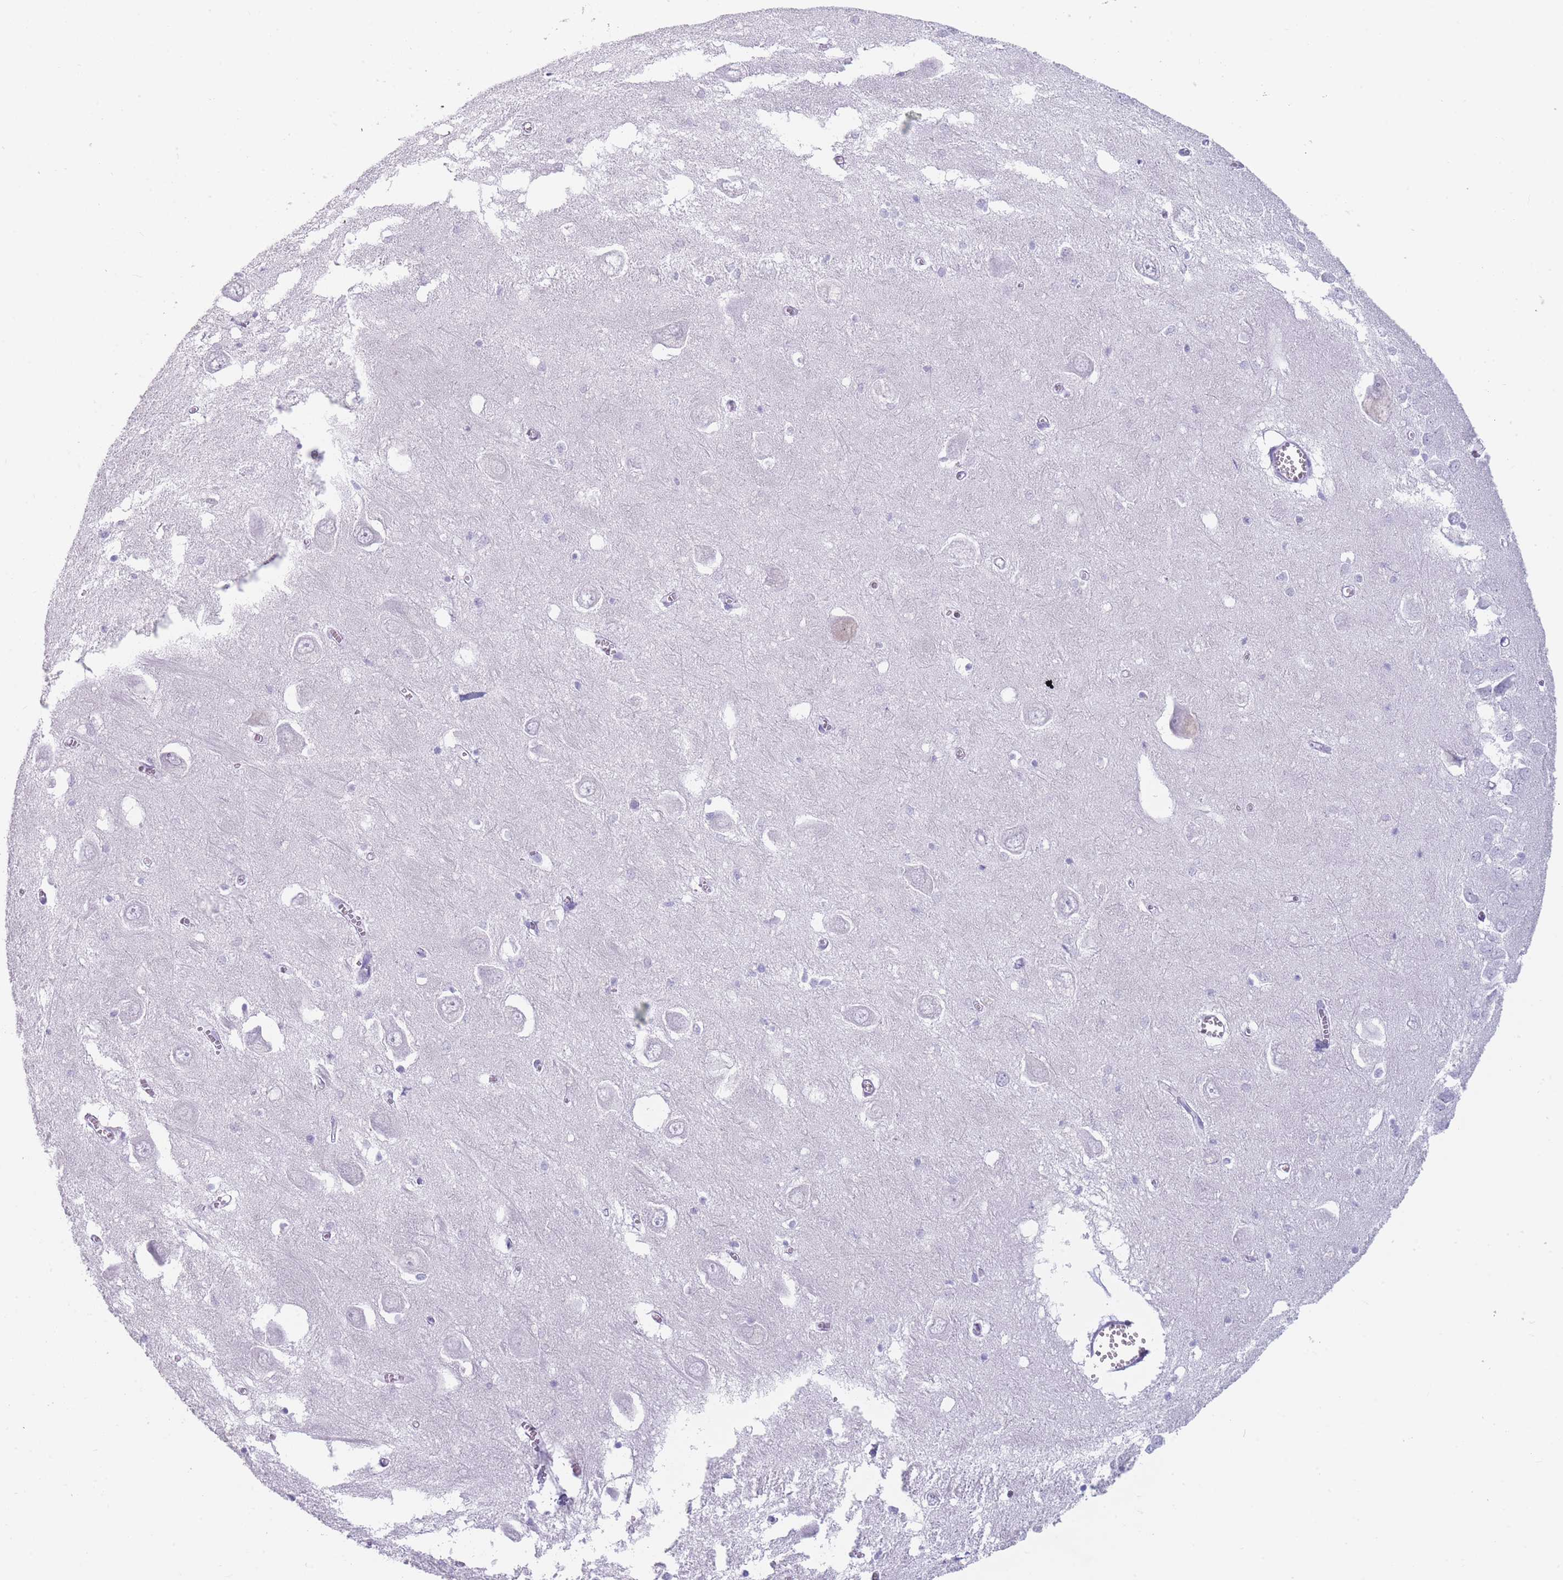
{"staining": {"intensity": "negative", "quantity": "none", "location": "none"}, "tissue": "hippocampus", "cell_type": "Glial cells", "image_type": "normal", "snomed": [{"axis": "morphology", "description": "Normal tissue, NOS"}, {"axis": "topography", "description": "Hippocampus"}], "caption": "IHC of unremarkable hippocampus demonstrates no staining in glial cells. The staining is performed using DAB (3,3'-diaminobenzidine) brown chromogen with nuclei counter-stained in using hematoxylin.", "gene": "GPR12", "patient": {"sex": "male", "age": 70}}